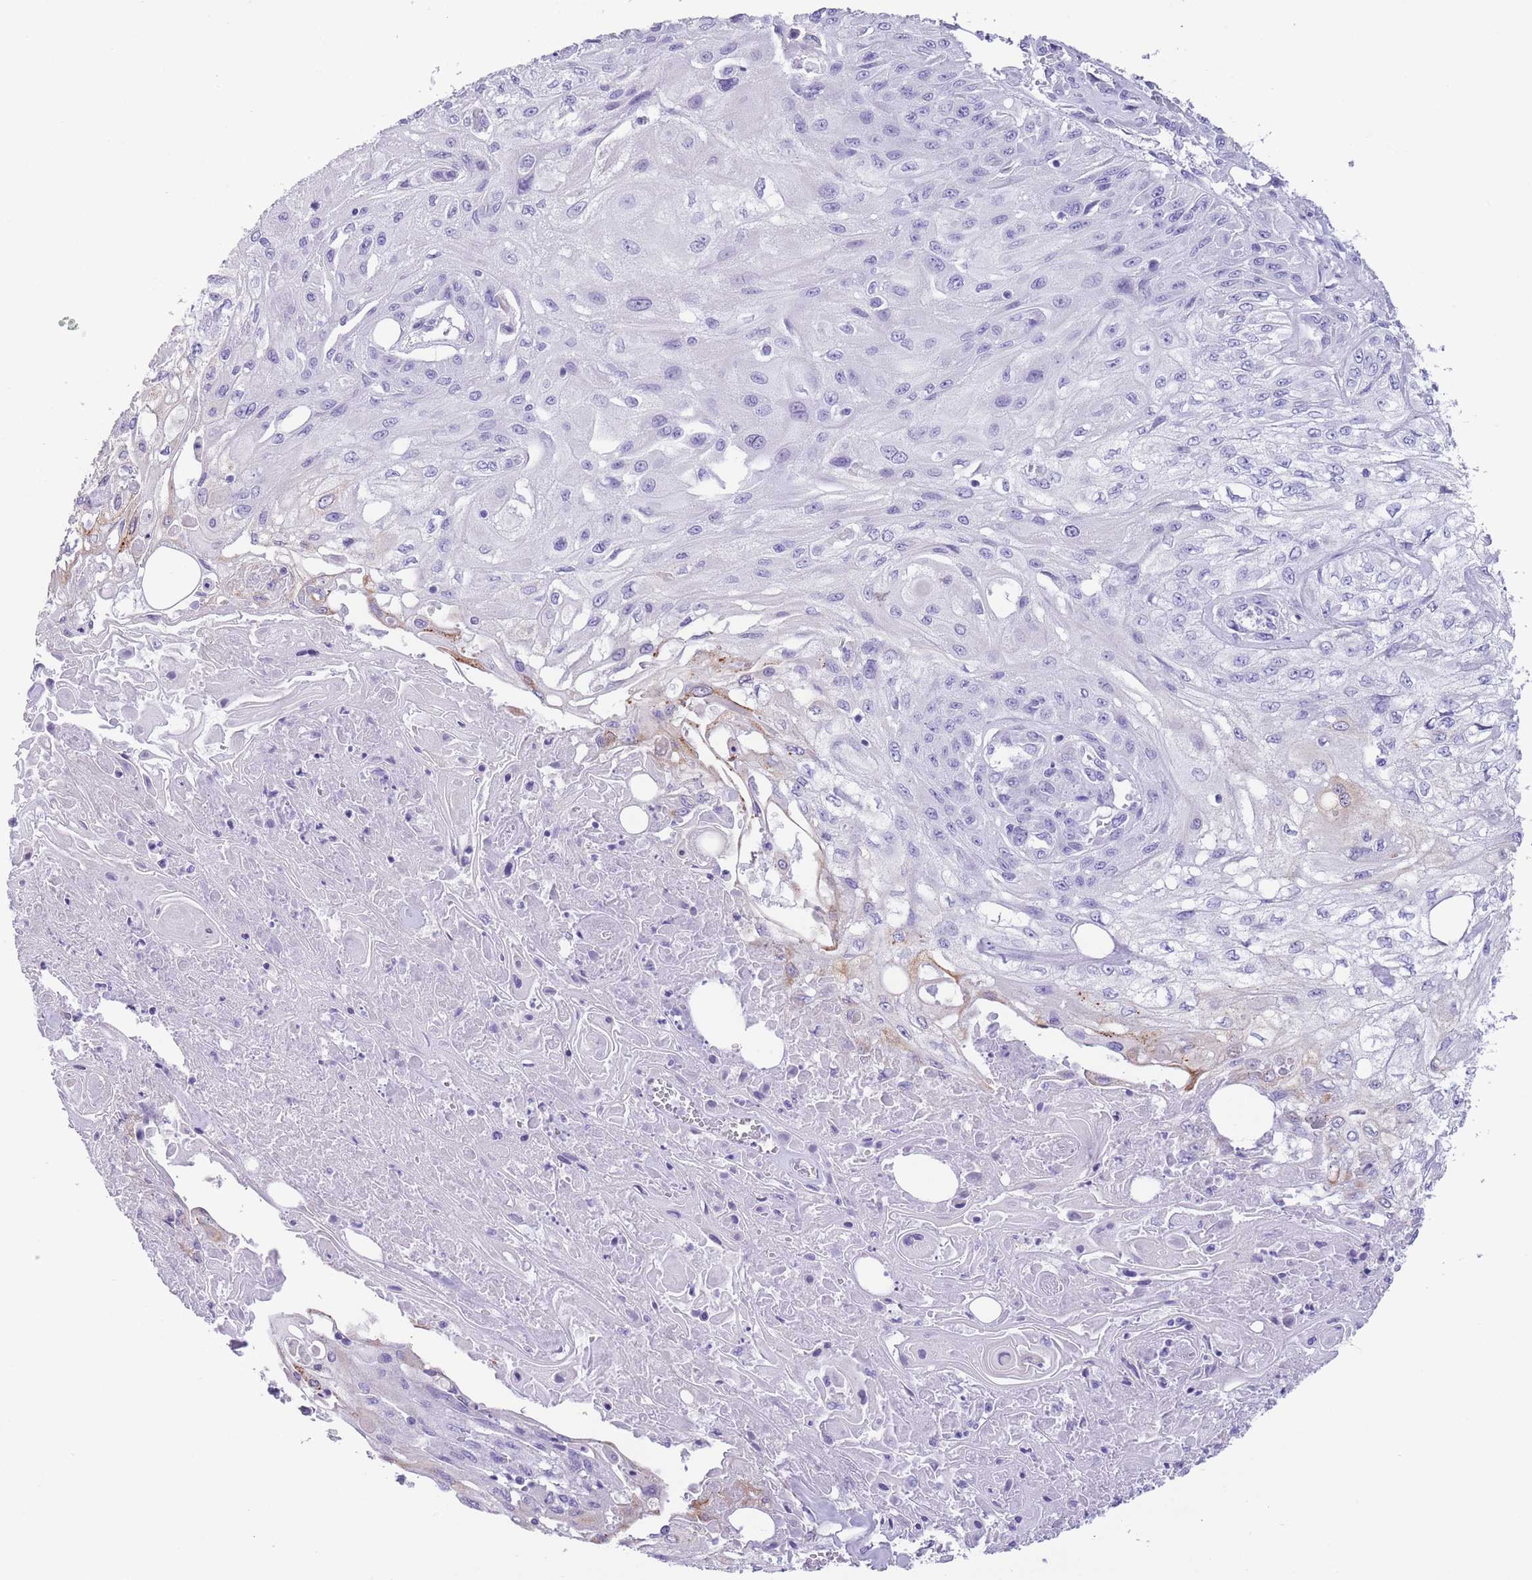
{"staining": {"intensity": "negative", "quantity": "none", "location": "none"}, "tissue": "skin cancer", "cell_type": "Tumor cells", "image_type": "cancer", "snomed": [{"axis": "morphology", "description": "Squamous cell carcinoma, NOS"}, {"axis": "morphology", "description": "Squamous cell carcinoma, metastatic, NOS"}, {"axis": "topography", "description": "Skin"}, {"axis": "topography", "description": "Lymph node"}], "caption": "This photomicrograph is of squamous cell carcinoma (skin) stained with immunohistochemistry to label a protein in brown with the nuclei are counter-stained blue. There is no positivity in tumor cells. Brightfield microscopy of immunohistochemistry stained with DAB (brown) and hematoxylin (blue), captured at high magnification.", "gene": "RAI2", "patient": {"sex": "male", "age": 75}}